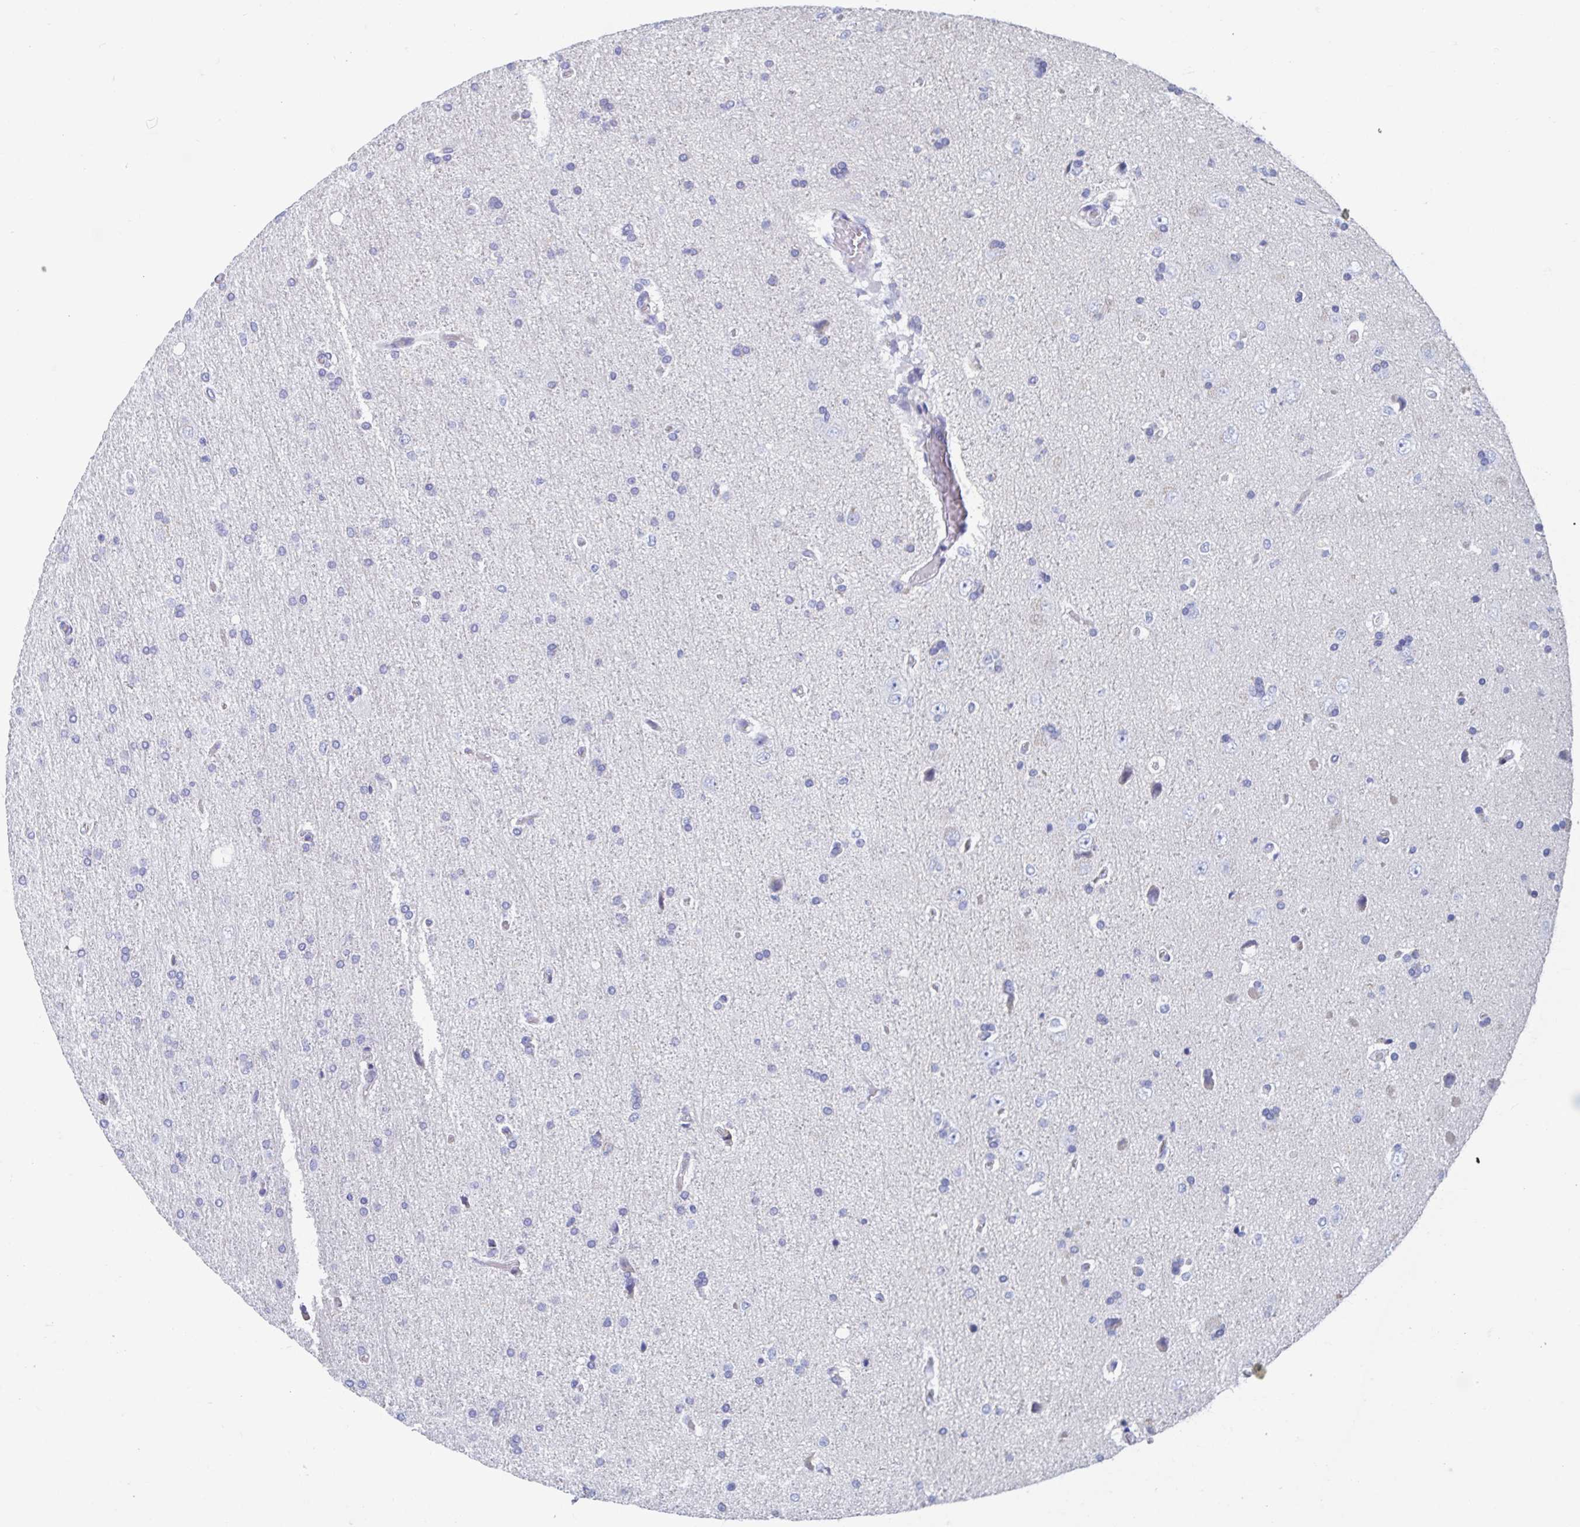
{"staining": {"intensity": "negative", "quantity": "none", "location": "none"}, "tissue": "glioma", "cell_type": "Tumor cells", "image_type": "cancer", "snomed": [{"axis": "morphology", "description": "Glioma, malignant, High grade"}, {"axis": "topography", "description": "Cerebral cortex"}], "caption": "Malignant glioma (high-grade) stained for a protein using immunohistochemistry displays no staining tumor cells.", "gene": "SHCBP1L", "patient": {"sex": "male", "age": 70}}